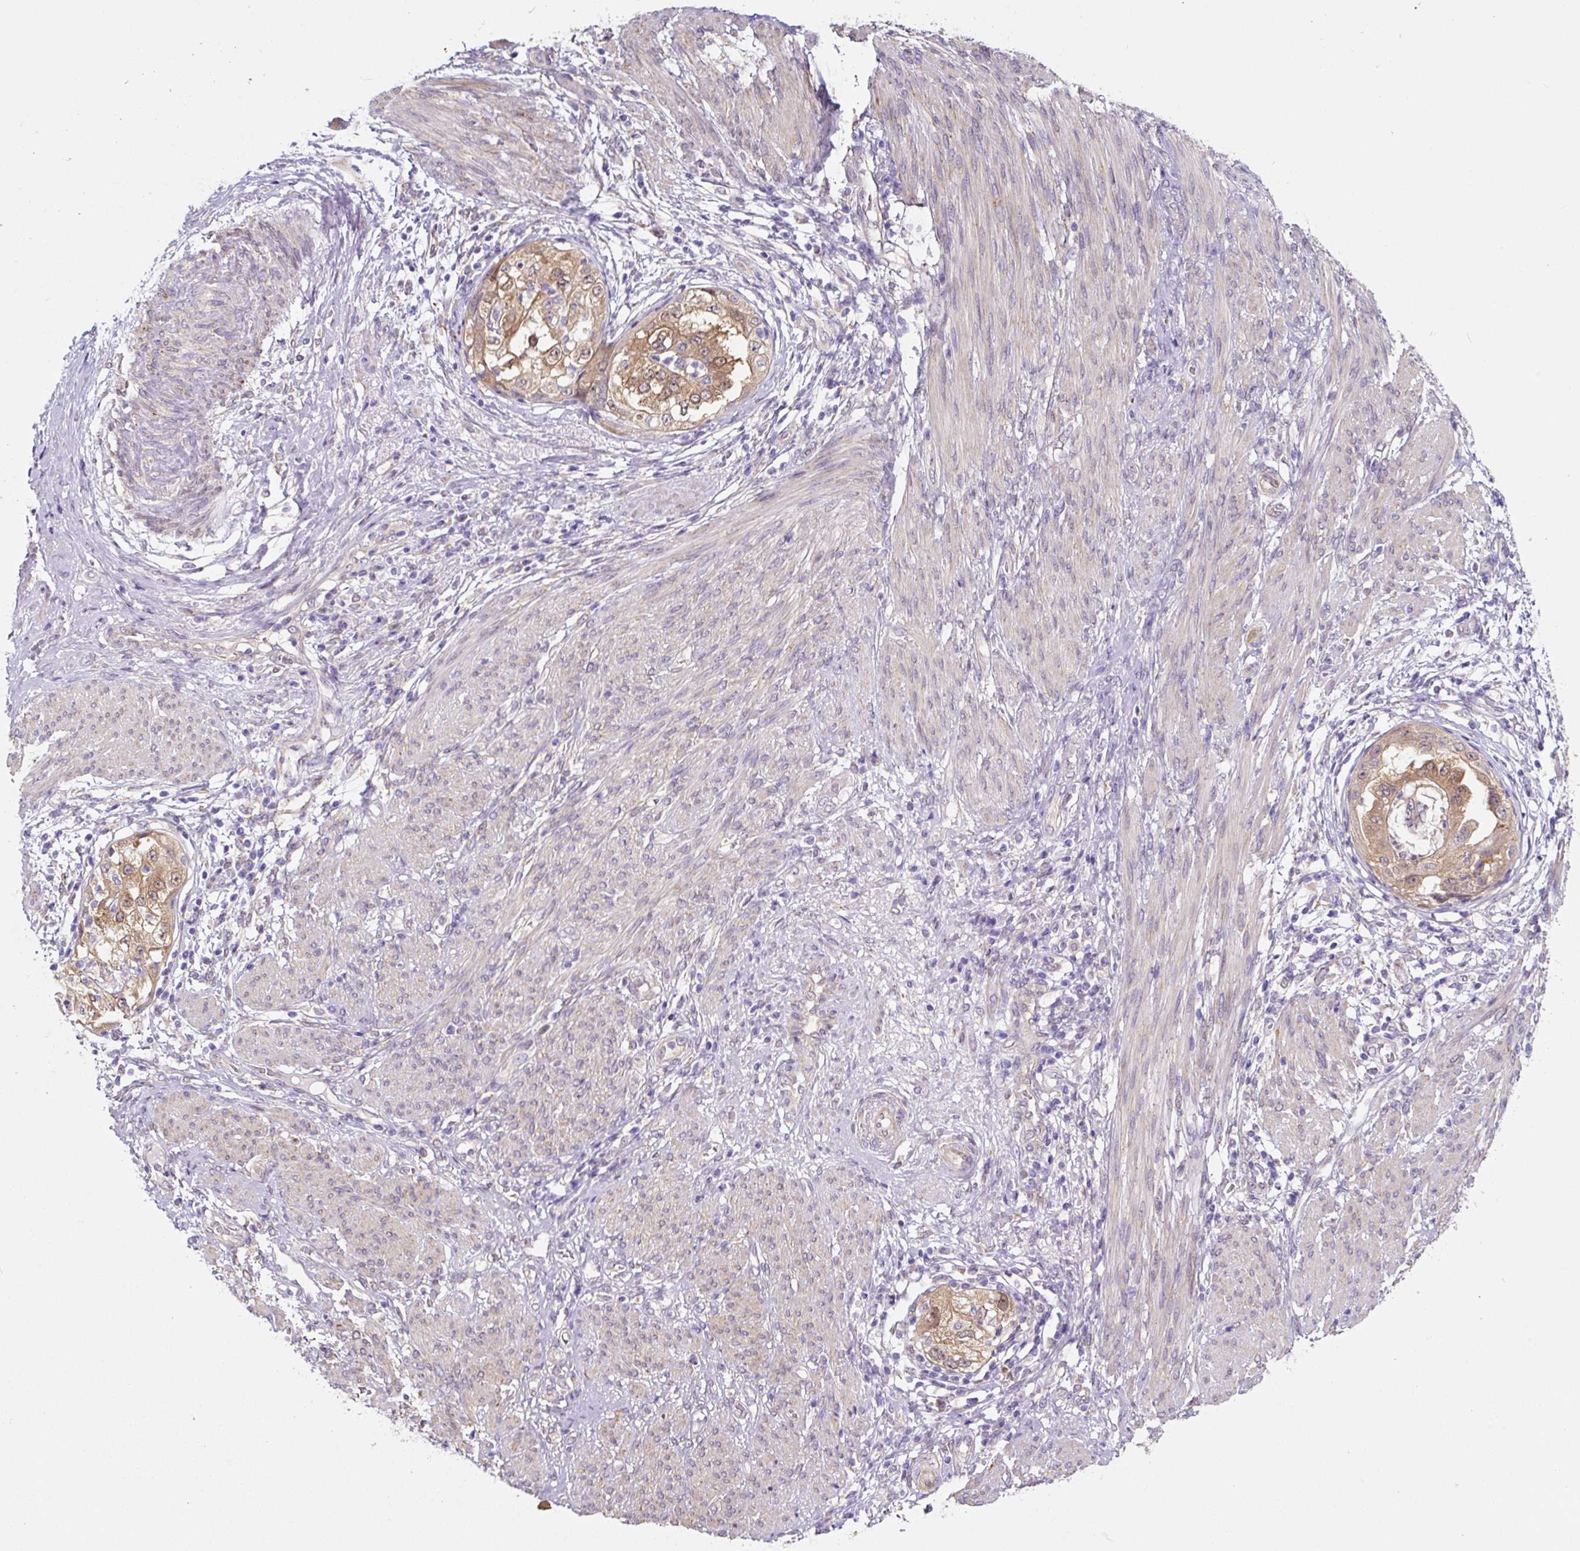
{"staining": {"intensity": "moderate", "quantity": ">75%", "location": "cytoplasmic/membranous,nuclear"}, "tissue": "endometrial cancer", "cell_type": "Tumor cells", "image_type": "cancer", "snomed": [{"axis": "morphology", "description": "Adenocarcinoma, NOS"}, {"axis": "topography", "description": "Endometrium"}], "caption": "Tumor cells show medium levels of moderate cytoplasmic/membranous and nuclear staining in approximately >75% of cells in adenocarcinoma (endometrial).", "gene": "ASRGL1", "patient": {"sex": "female", "age": 85}}